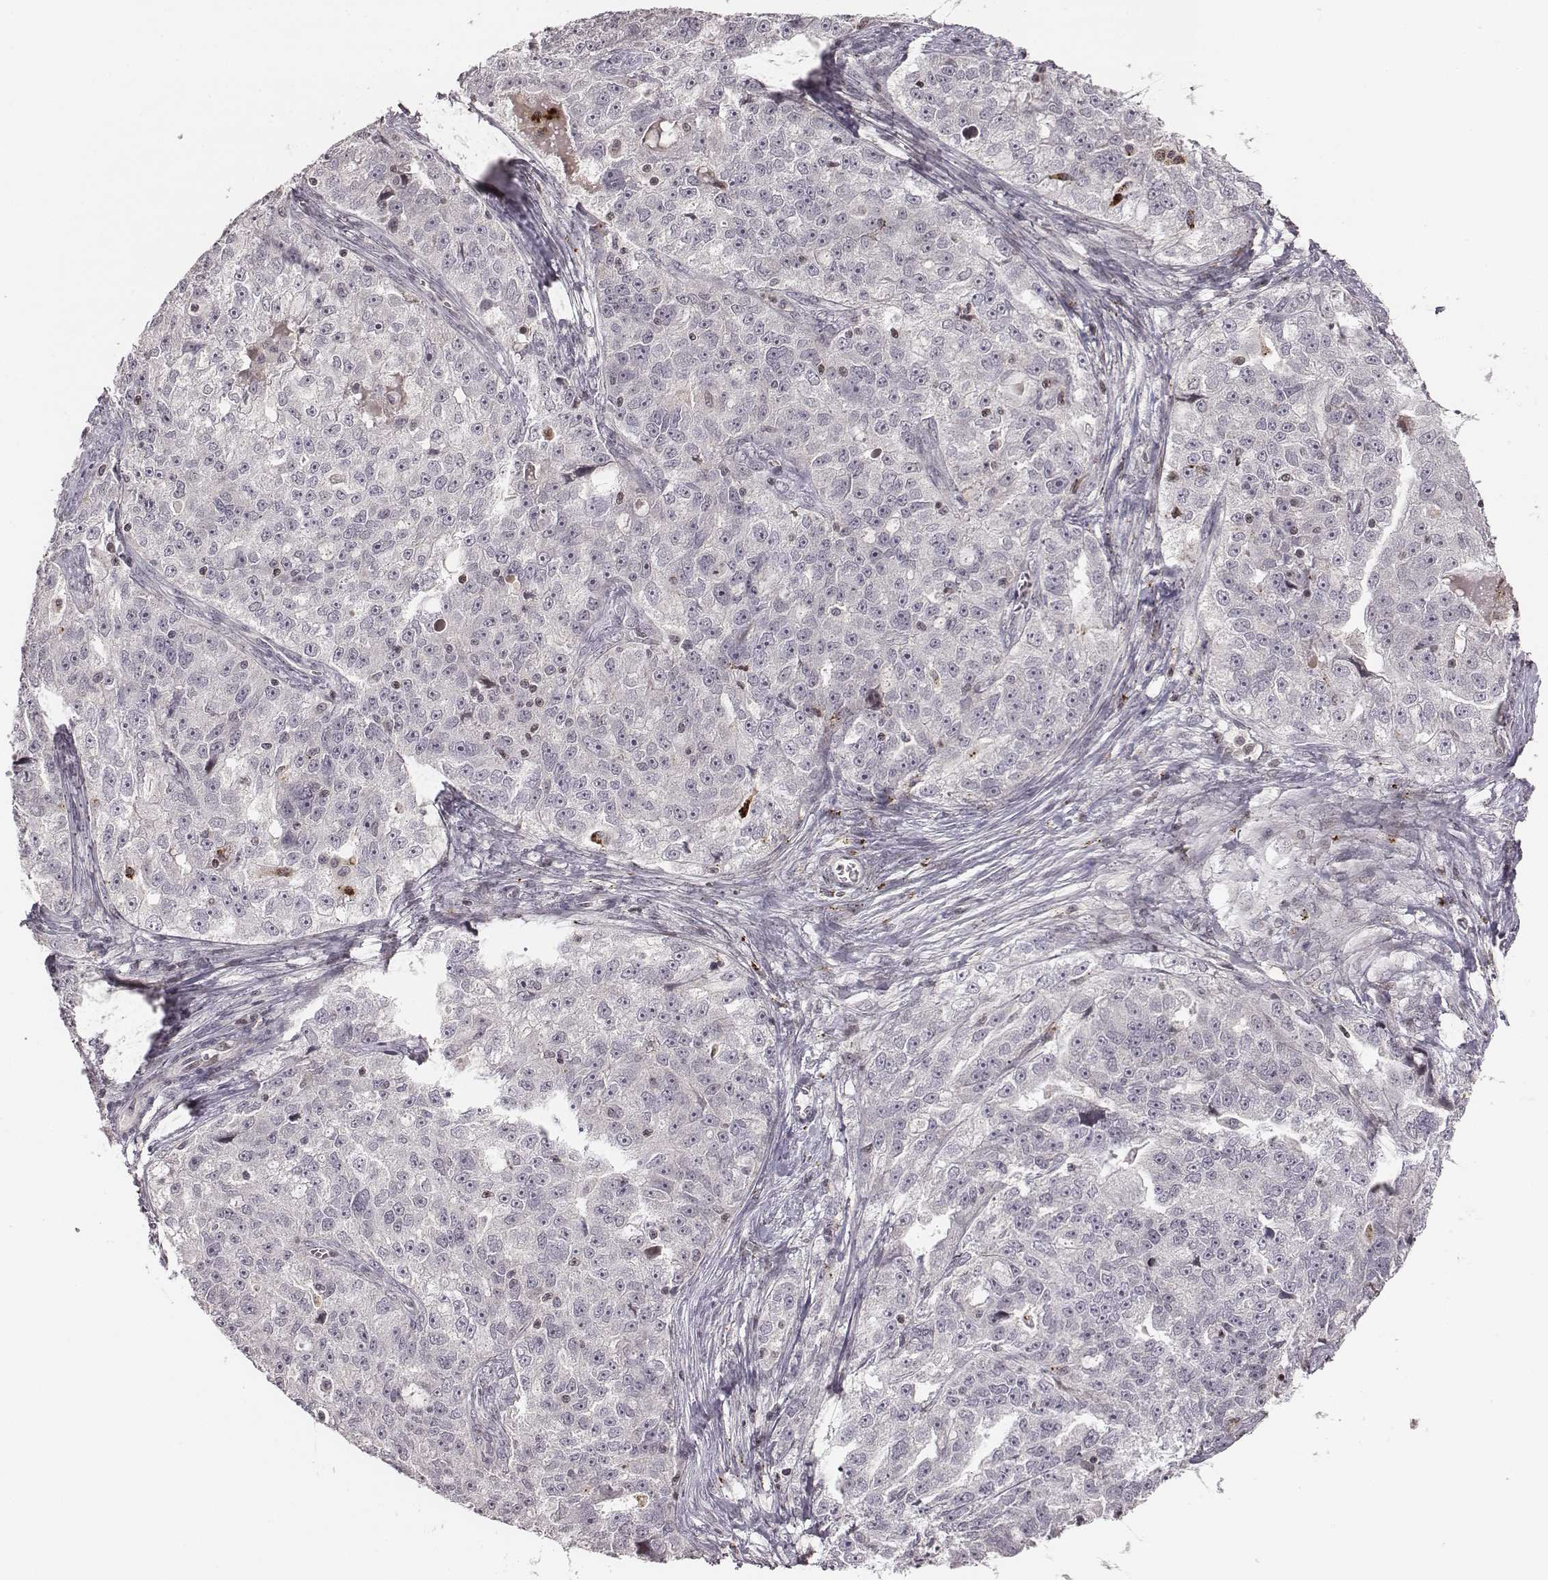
{"staining": {"intensity": "negative", "quantity": "none", "location": "none"}, "tissue": "ovarian cancer", "cell_type": "Tumor cells", "image_type": "cancer", "snomed": [{"axis": "morphology", "description": "Cystadenocarcinoma, serous, NOS"}, {"axis": "topography", "description": "Ovary"}], "caption": "Image shows no significant protein positivity in tumor cells of ovarian serous cystadenocarcinoma.", "gene": "GRM4", "patient": {"sex": "female", "age": 51}}